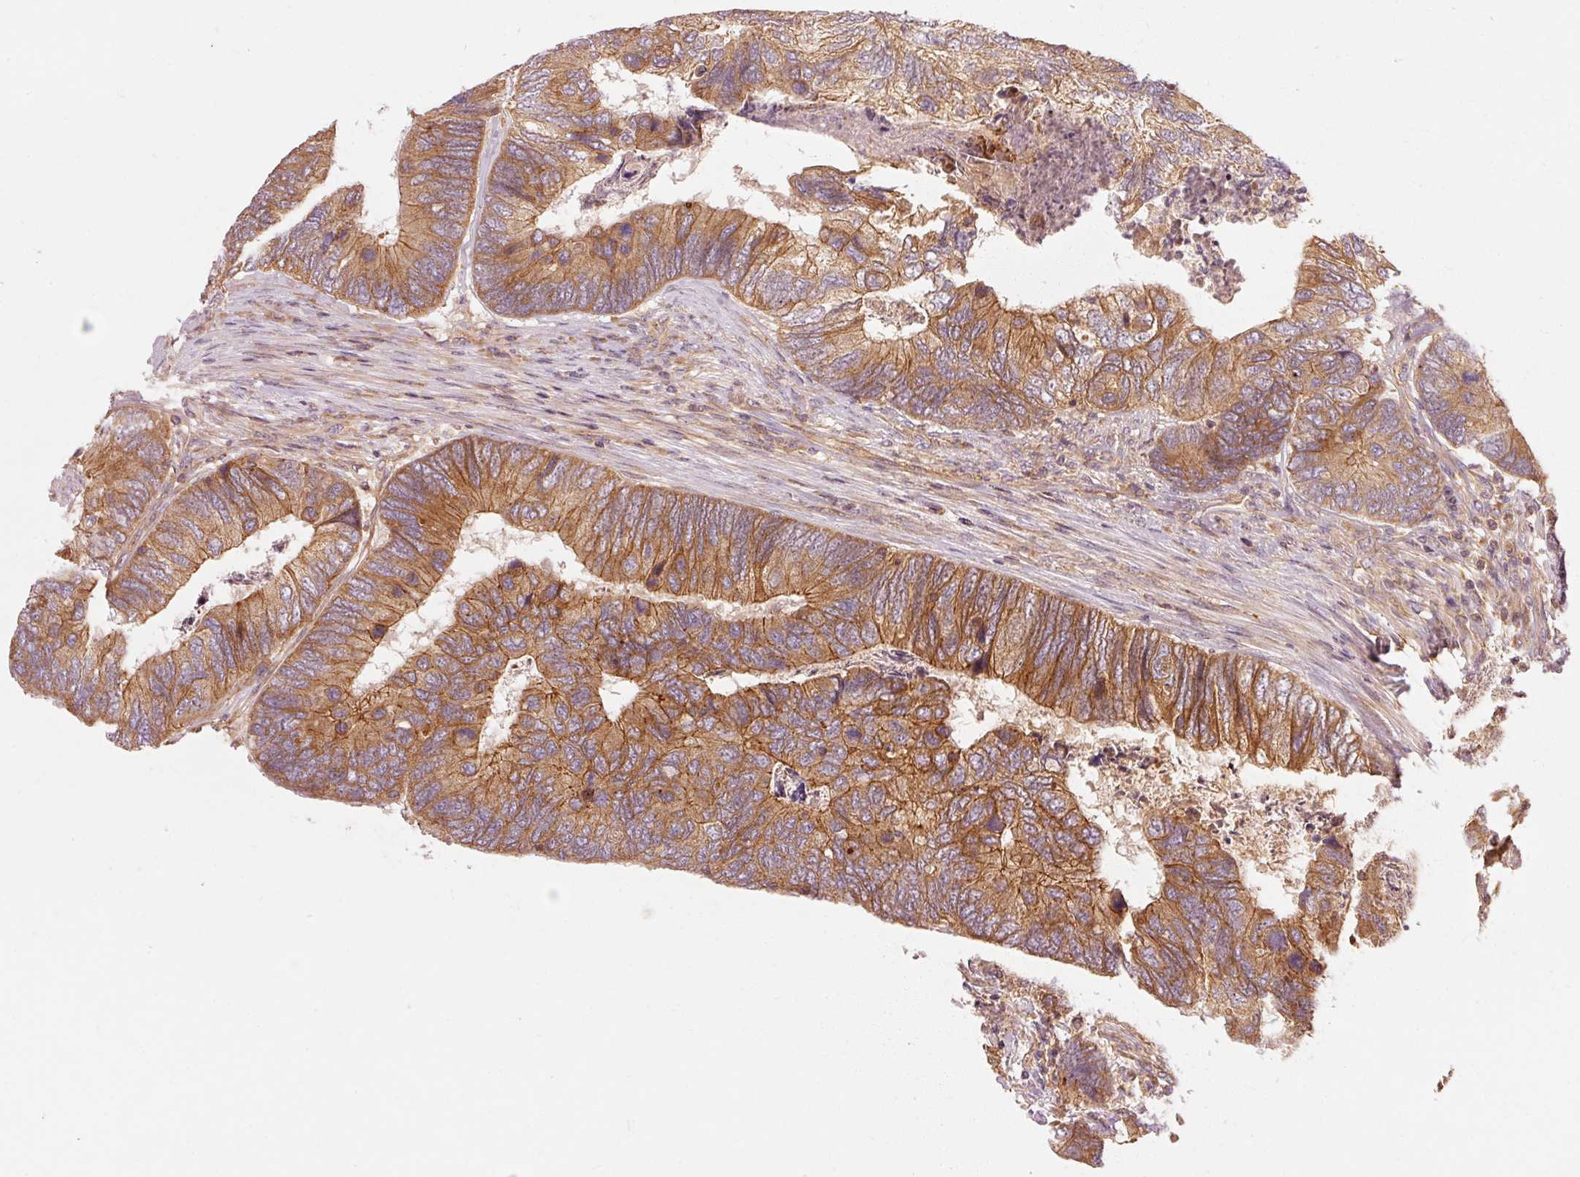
{"staining": {"intensity": "moderate", "quantity": ">75%", "location": "cytoplasmic/membranous"}, "tissue": "colorectal cancer", "cell_type": "Tumor cells", "image_type": "cancer", "snomed": [{"axis": "morphology", "description": "Adenocarcinoma, NOS"}, {"axis": "topography", "description": "Colon"}], "caption": "Colorectal cancer stained with DAB (3,3'-diaminobenzidine) immunohistochemistry reveals medium levels of moderate cytoplasmic/membranous staining in approximately >75% of tumor cells.", "gene": "CTNNA1", "patient": {"sex": "female", "age": 67}}